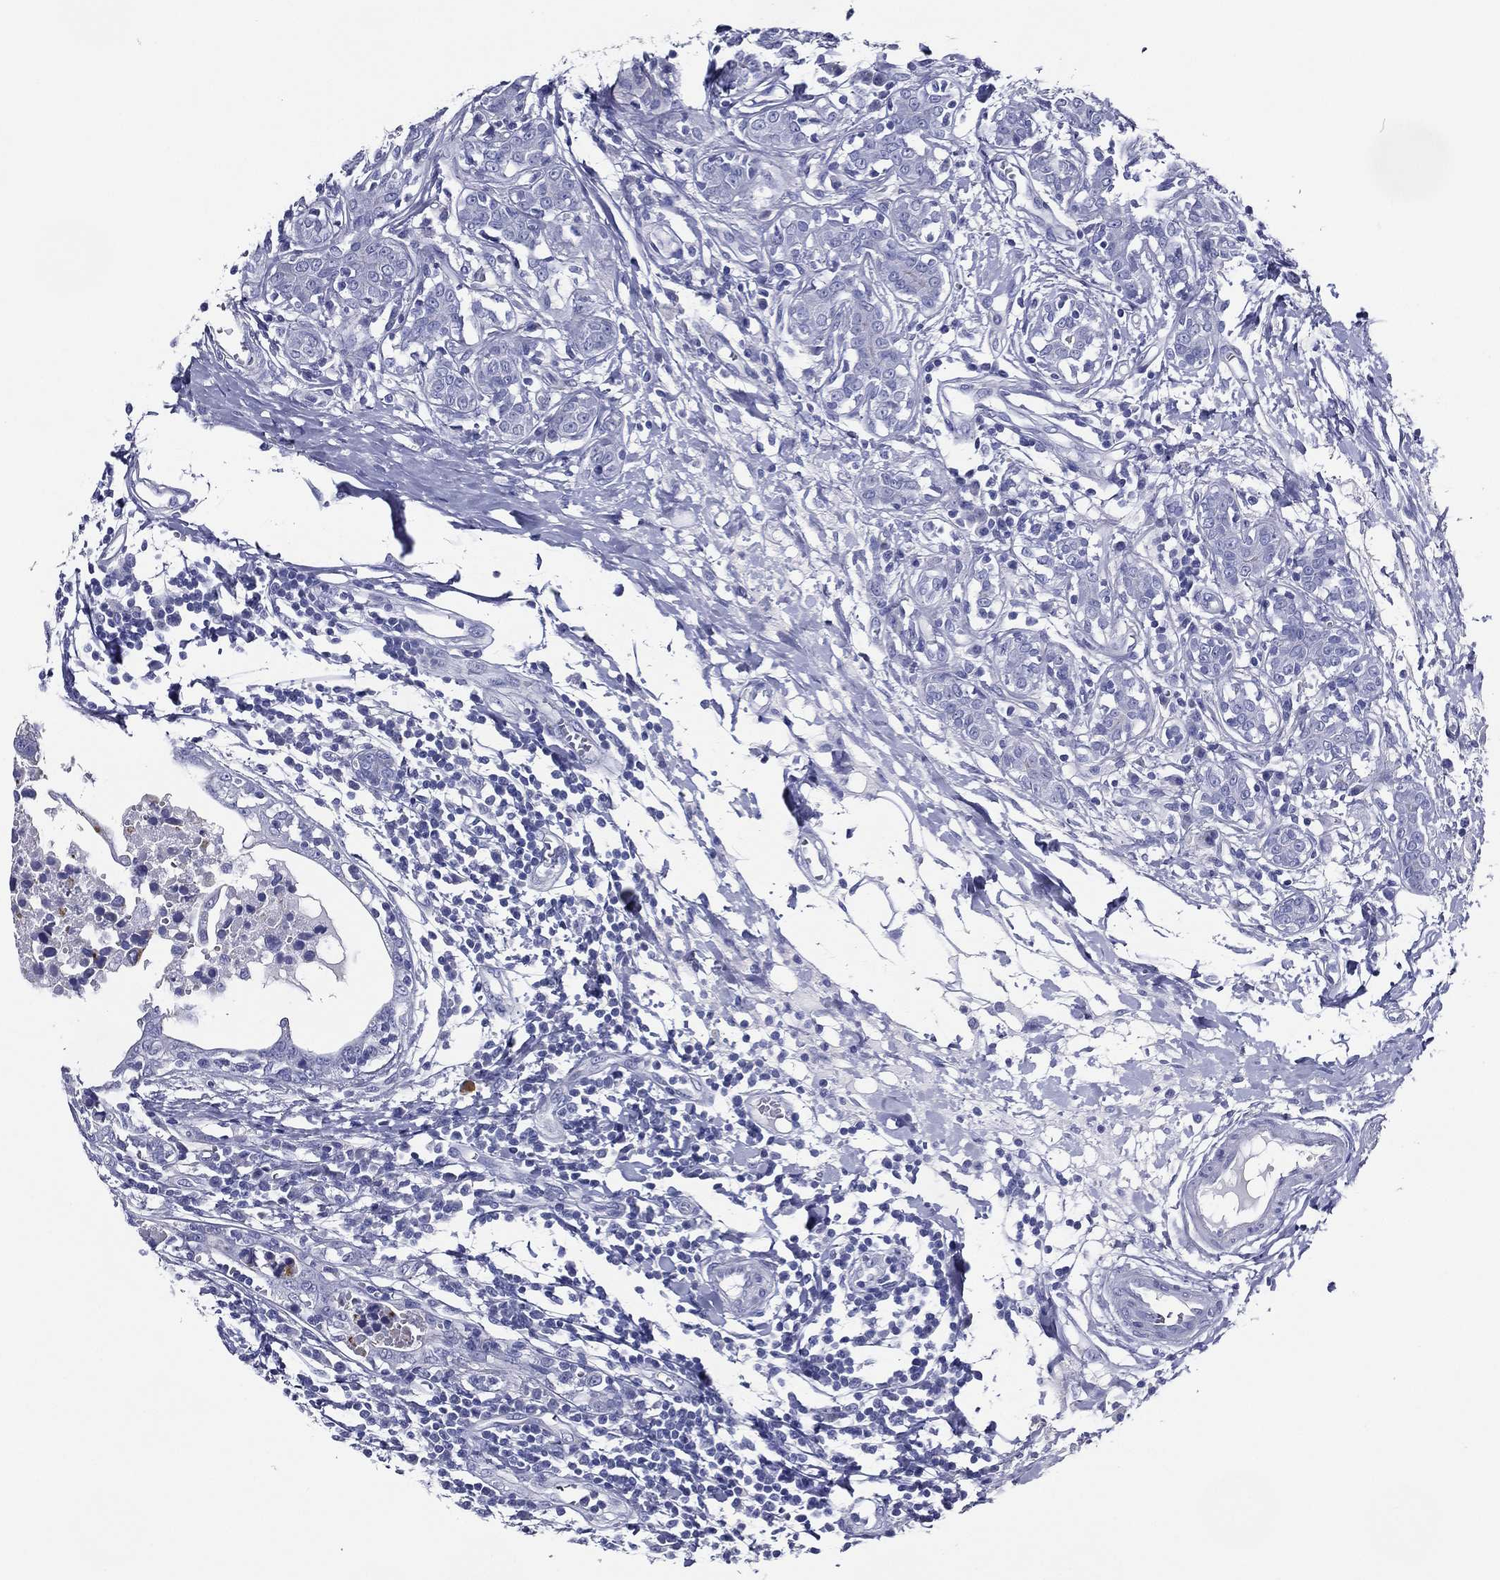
{"staining": {"intensity": "negative", "quantity": "none", "location": "none"}, "tissue": "breast cancer", "cell_type": "Tumor cells", "image_type": "cancer", "snomed": [{"axis": "morphology", "description": "Duct carcinoma"}, {"axis": "topography", "description": "Breast"}], "caption": "A photomicrograph of breast cancer stained for a protein displays no brown staining in tumor cells.", "gene": "ACE2", "patient": {"sex": "female", "age": 30}}